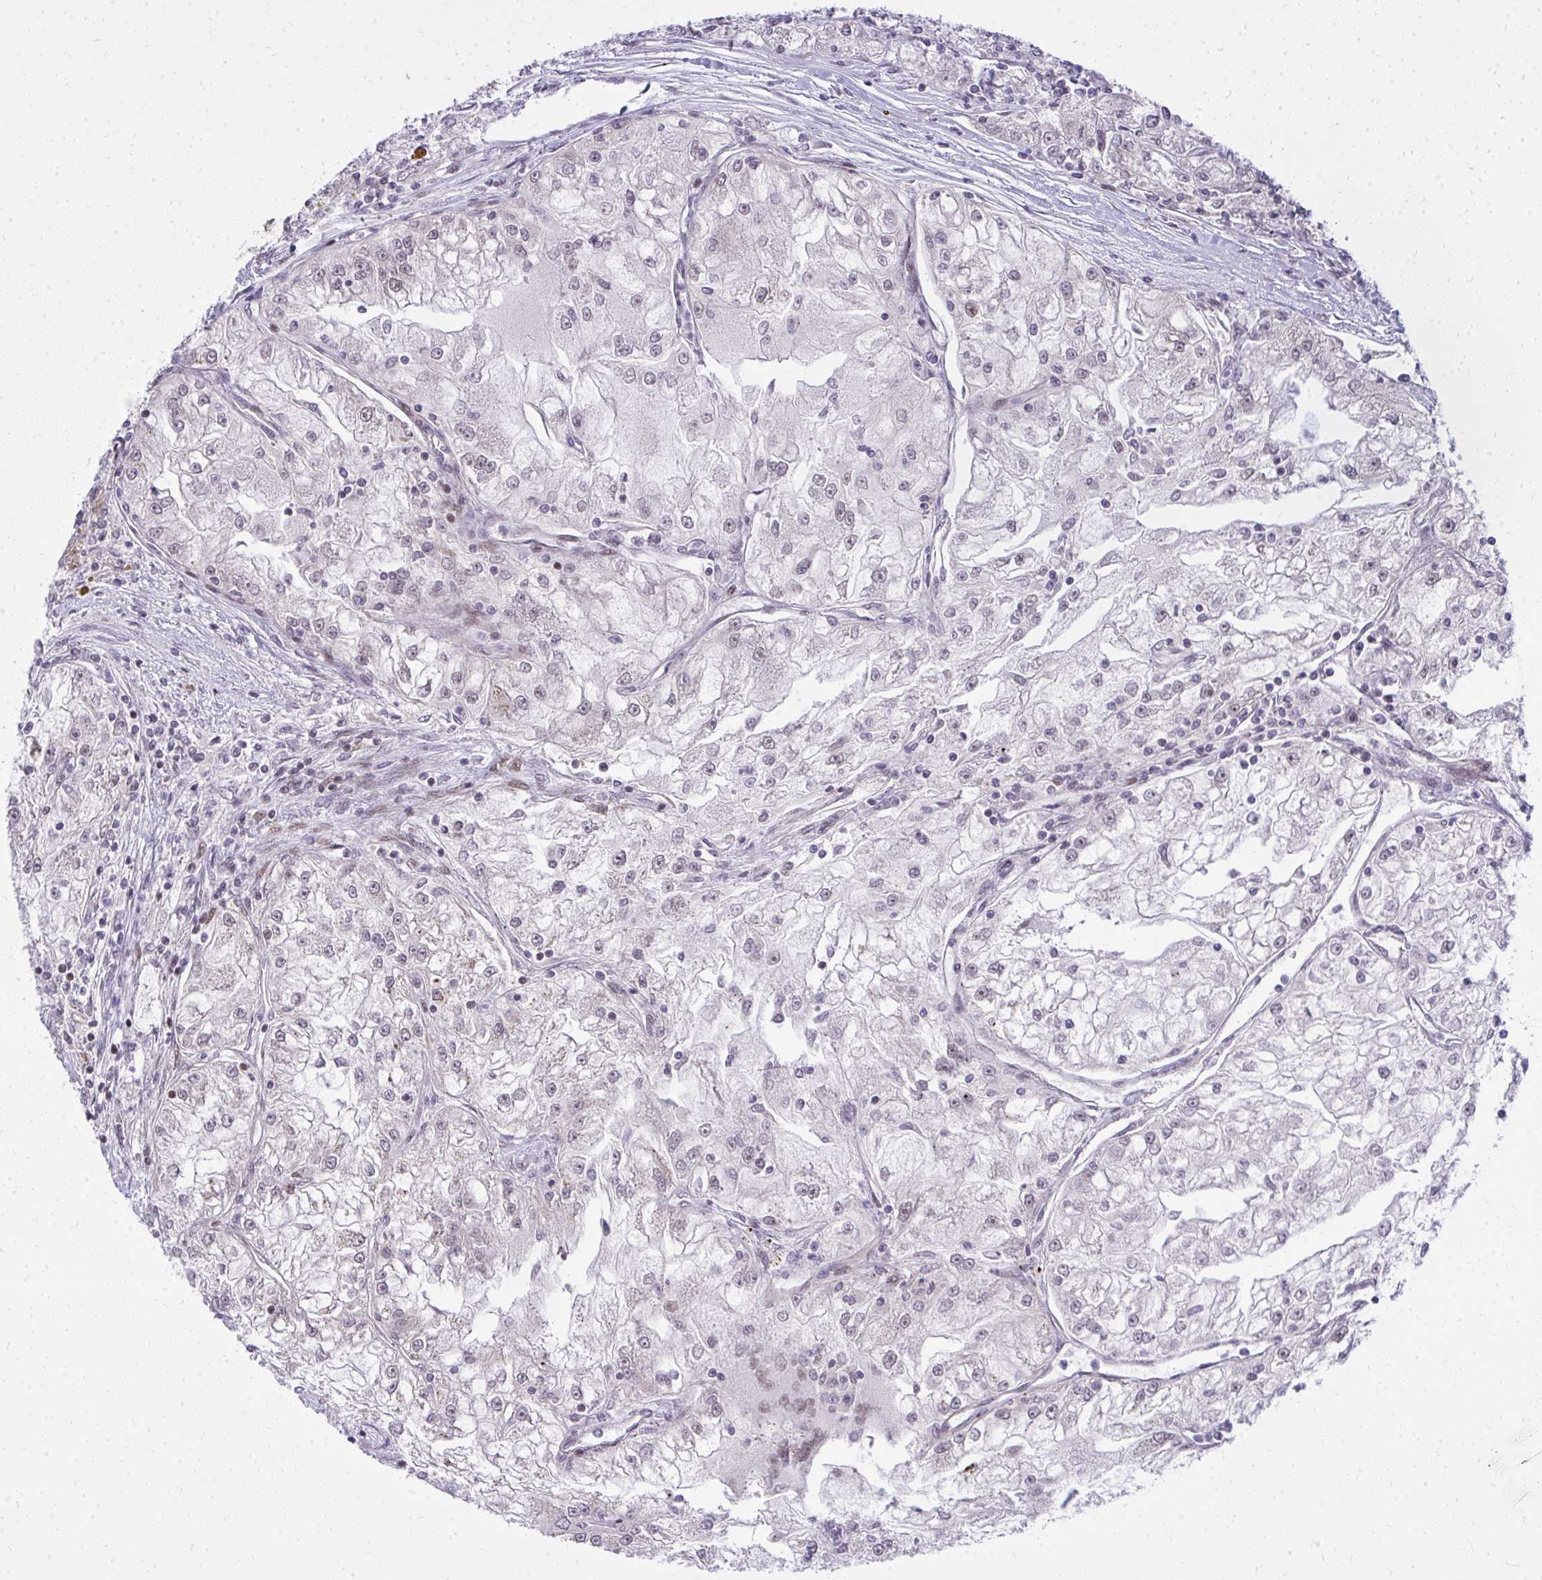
{"staining": {"intensity": "negative", "quantity": "none", "location": "none"}, "tissue": "renal cancer", "cell_type": "Tumor cells", "image_type": "cancer", "snomed": [{"axis": "morphology", "description": "Adenocarcinoma, NOS"}, {"axis": "topography", "description": "Kidney"}], "caption": "This is an IHC image of human adenocarcinoma (renal). There is no expression in tumor cells.", "gene": "PIGY", "patient": {"sex": "female", "age": 72}}